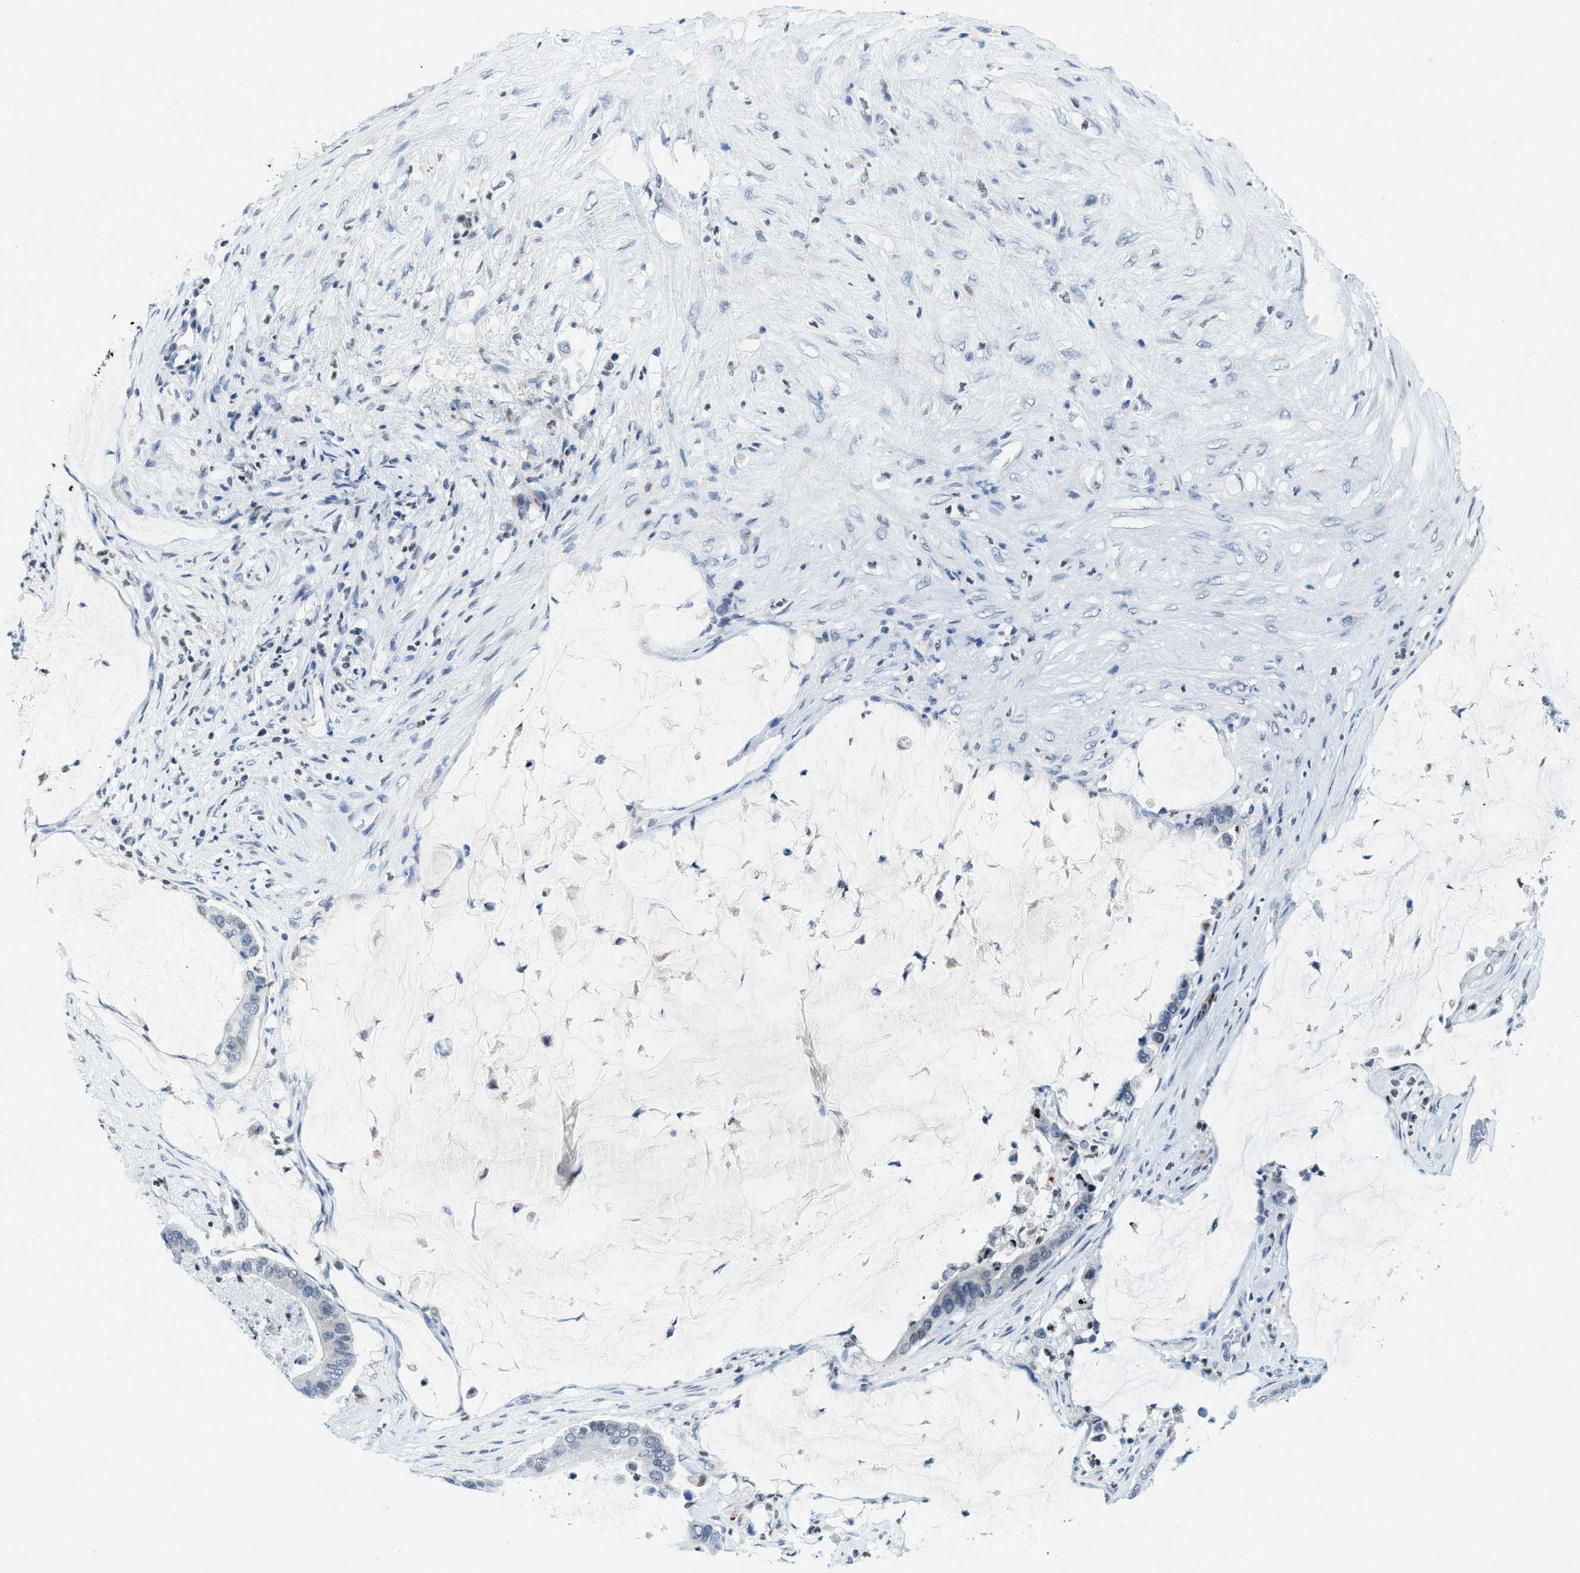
{"staining": {"intensity": "negative", "quantity": "none", "location": "none"}, "tissue": "pancreatic cancer", "cell_type": "Tumor cells", "image_type": "cancer", "snomed": [{"axis": "morphology", "description": "Adenocarcinoma, NOS"}, {"axis": "topography", "description": "Pancreas"}], "caption": "IHC image of neoplastic tissue: human pancreatic cancer stained with DAB (3,3'-diaminobenzidine) shows no significant protein expression in tumor cells.", "gene": "UVRAG", "patient": {"sex": "male", "age": 41}}